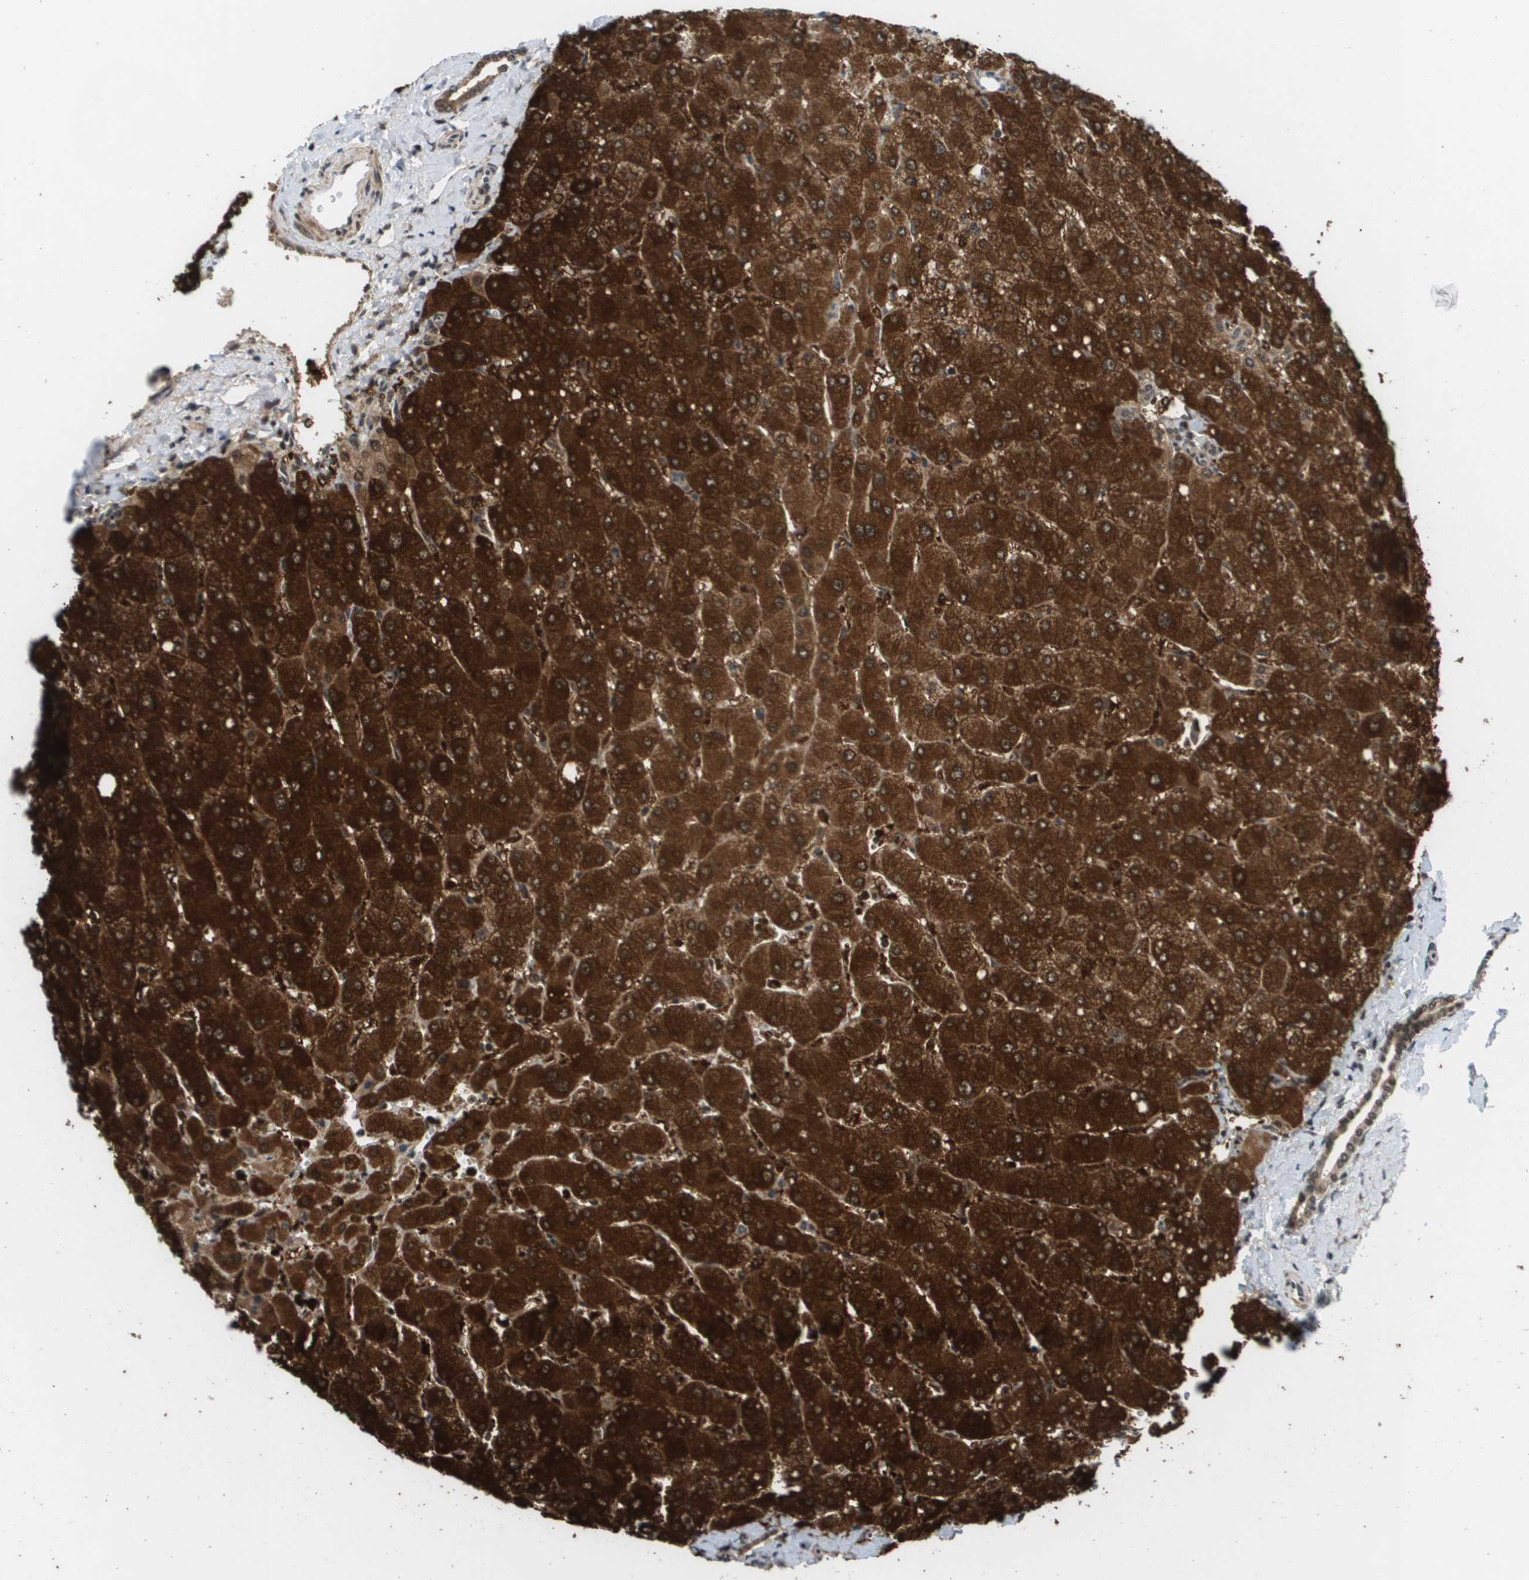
{"staining": {"intensity": "moderate", "quantity": "25%-75%", "location": "cytoplasmic/membranous,nuclear"}, "tissue": "liver", "cell_type": "Cholangiocytes", "image_type": "normal", "snomed": [{"axis": "morphology", "description": "Normal tissue, NOS"}, {"axis": "topography", "description": "Liver"}], "caption": "Protein expression analysis of benign liver demonstrates moderate cytoplasmic/membranous,nuclear staining in about 25%-75% of cholangiocytes.", "gene": "PRCC", "patient": {"sex": "male", "age": 55}}